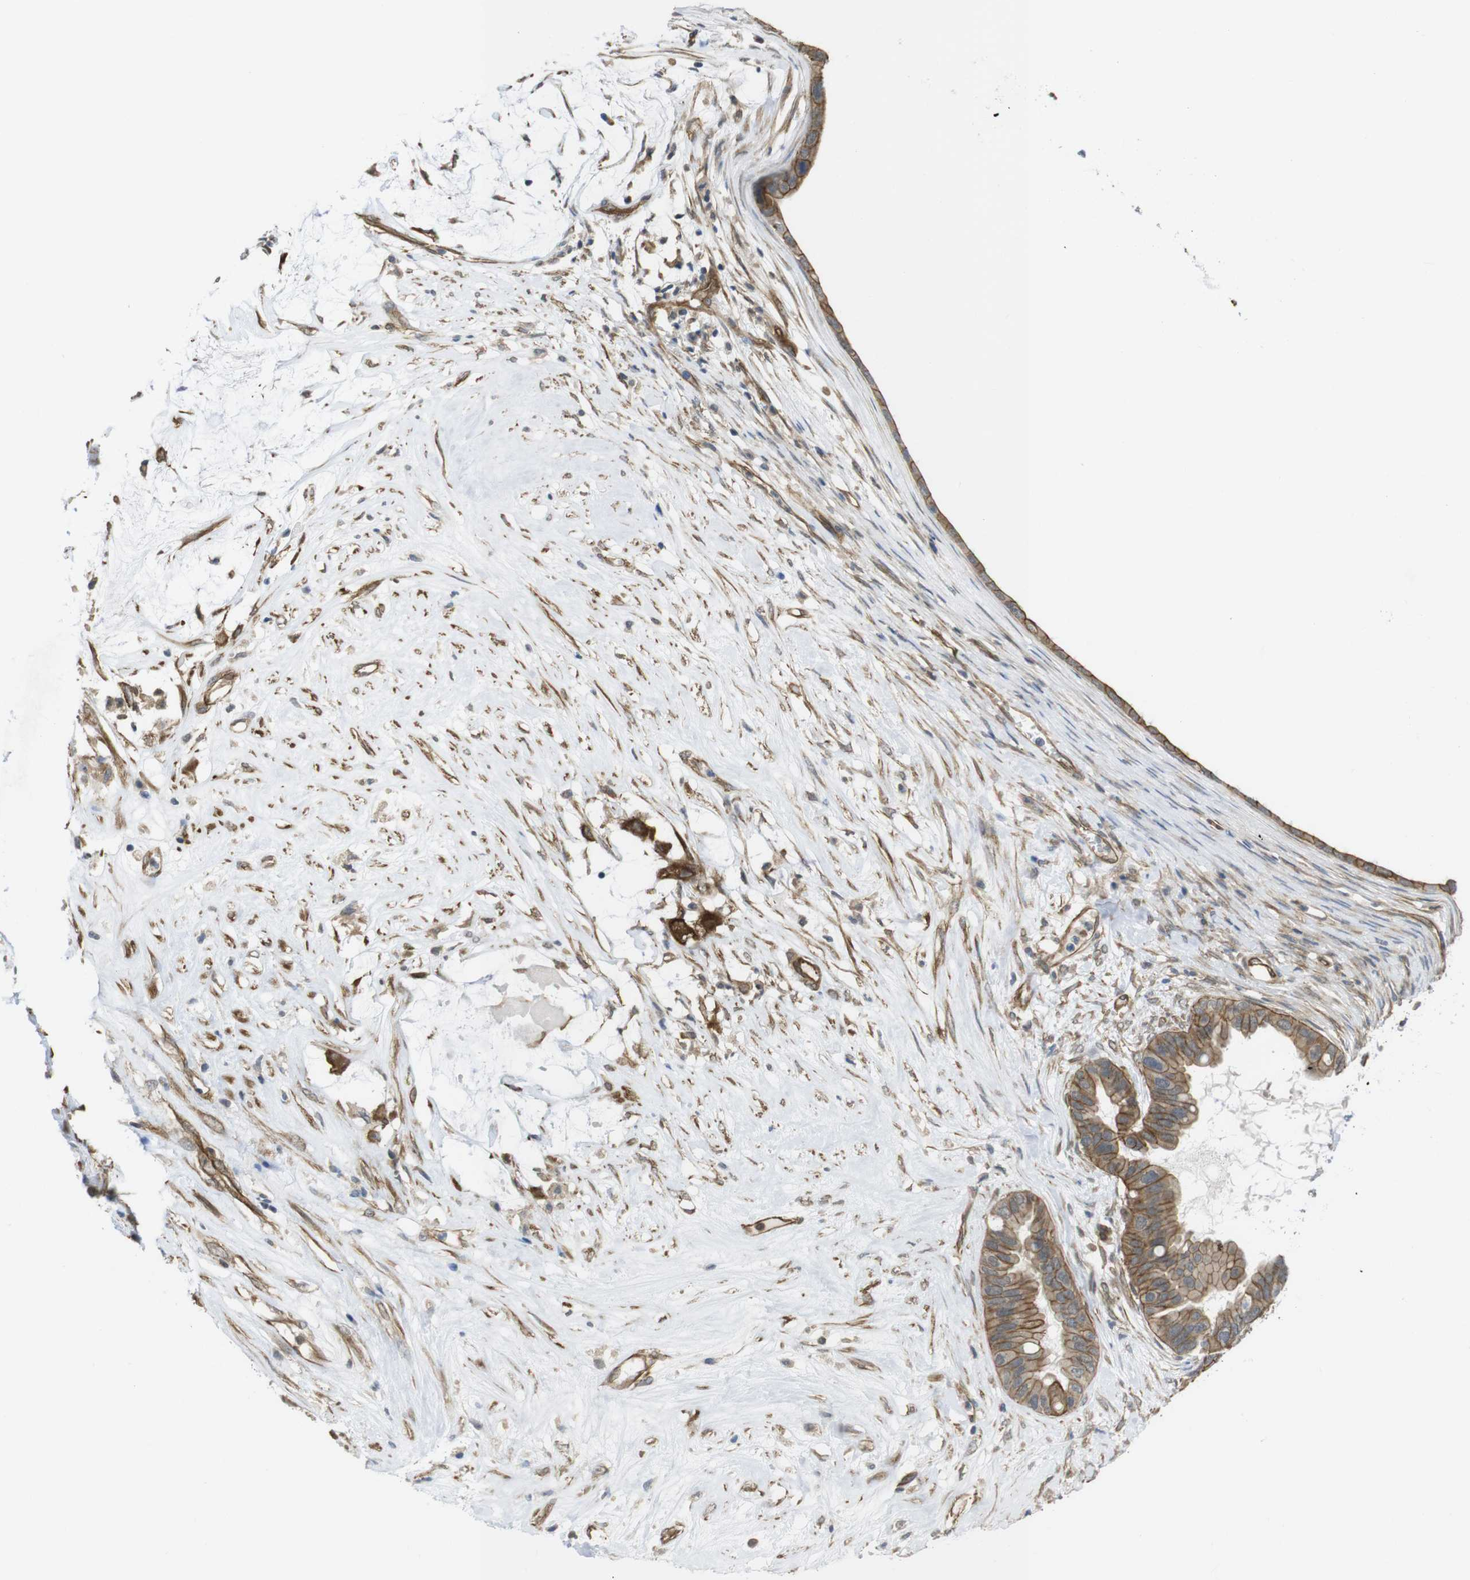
{"staining": {"intensity": "moderate", "quantity": ">75%", "location": "cytoplasmic/membranous"}, "tissue": "ovarian cancer", "cell_type": "Tumor cells", "image_type": "cancer", "snomed": [{"axis": "morphology", "description": "Cystadenocarcinoma, mucinous, NOS"}, {"axis": "topography", "description": "Ovary"}], "caption": "Immunohistochemistry photomicrograph of neoplastic tissue: mucinous cystadenocarcinoma (ovarian) stained using immunohistochemistry (IHC) shows medium levels of moderate protein expression localized specifically in the cytoplasmic/membranous of tumor cells, appearing as a cytoplasmic/membranous brown color.", "gene": "ZDHHC5", "patient": {"sex": "female", "age": 80}}